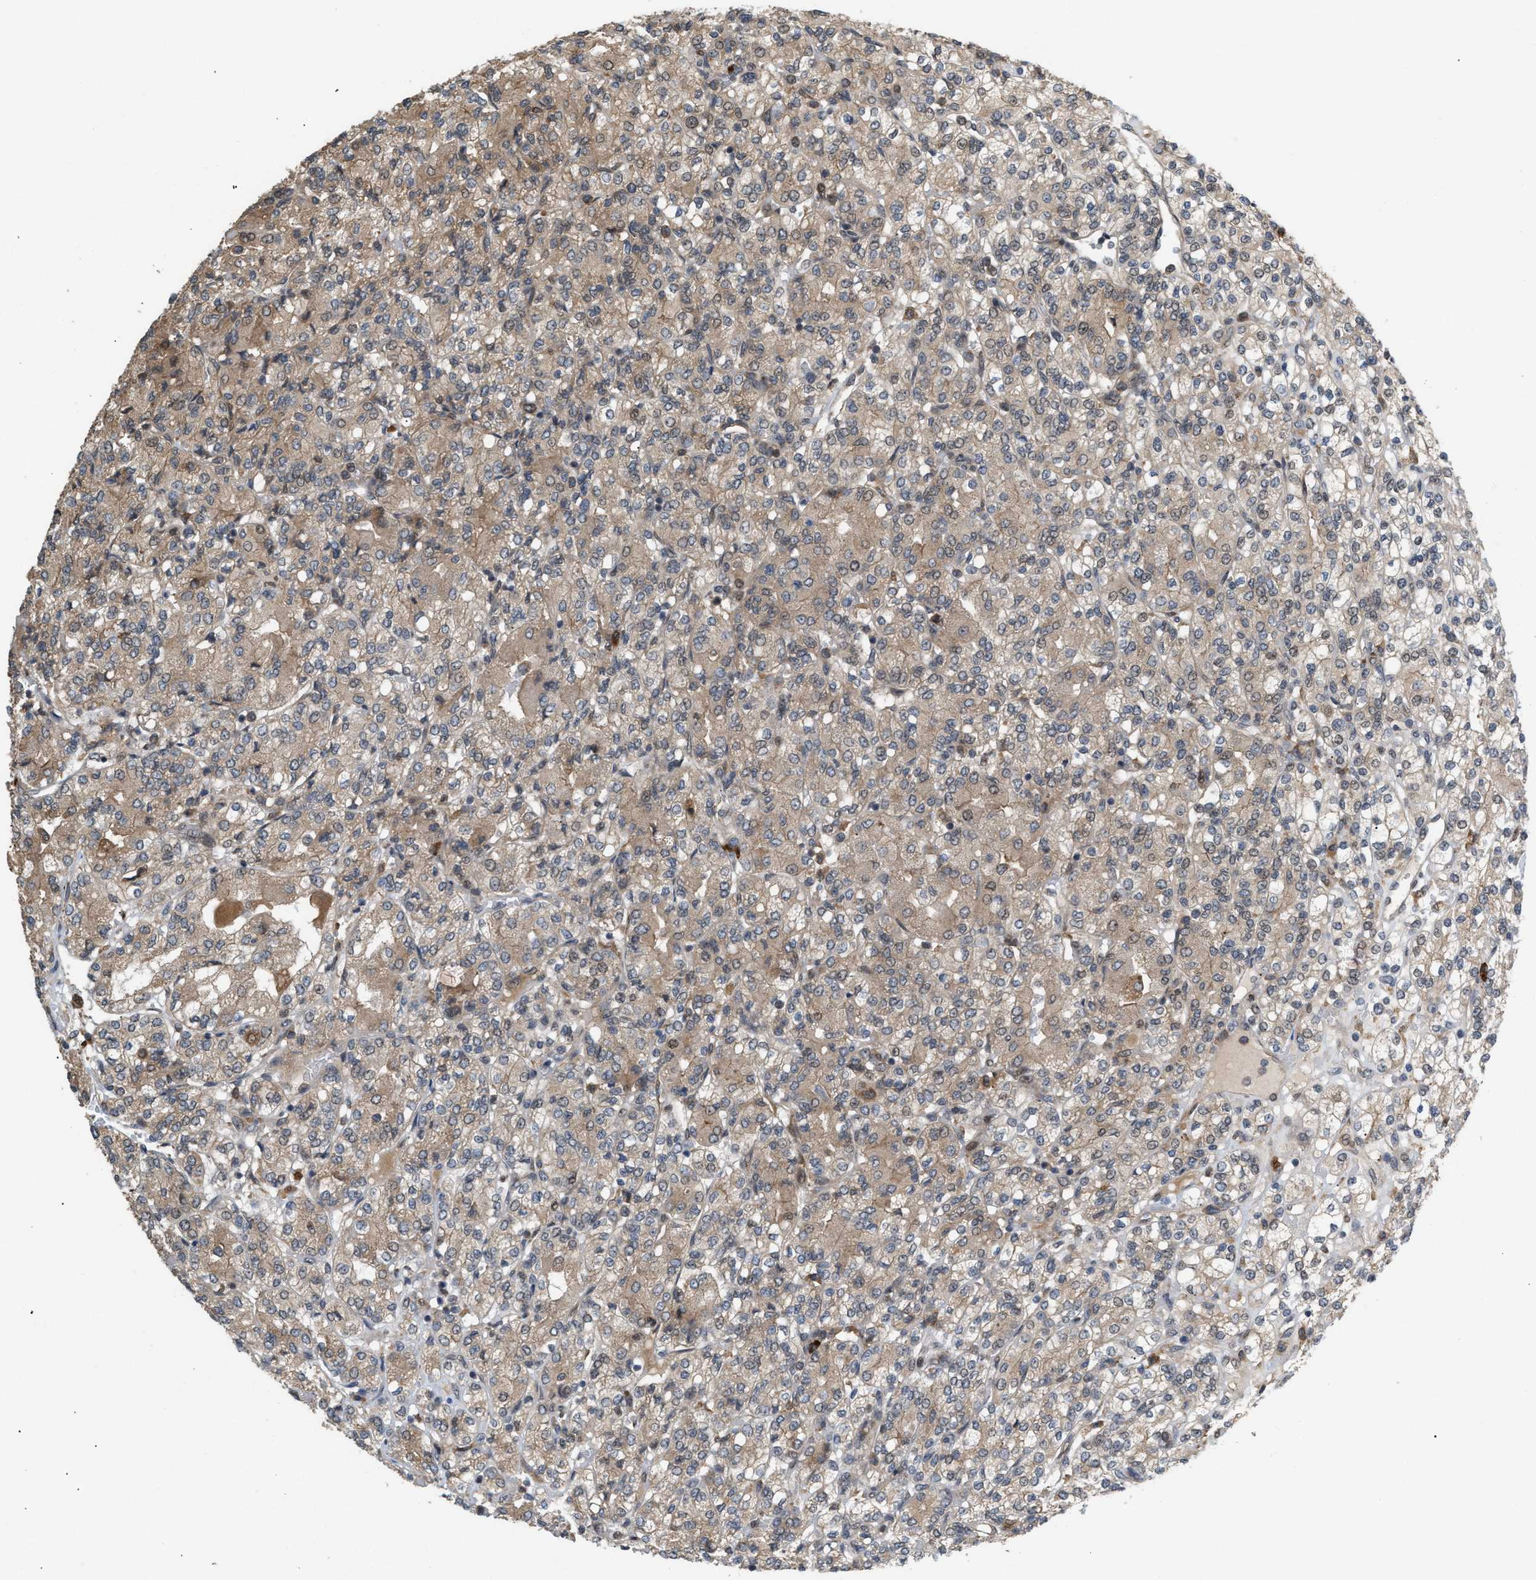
{"staining": {"intensity": "moderate", "quantity": ">75%", "location": "cytoplasmic/membranous"}, "tissue": "renal cancer", "cell_type": "Tumor cells", "image_type": "cancer", "snomed": [{"axis": "morphology", "description": "Adenocarcinoma, NOS"}, {"axis": "topography", "description": "Kidney"}], "caption": "IHC of adenocarcinoma (renal) demonstrates medium levels of moderate cytoplasmic/membranous expression in about >75% of tumor cells.", "gene": "MFSD6", "patient": {"sex": "male", "age": 77}}